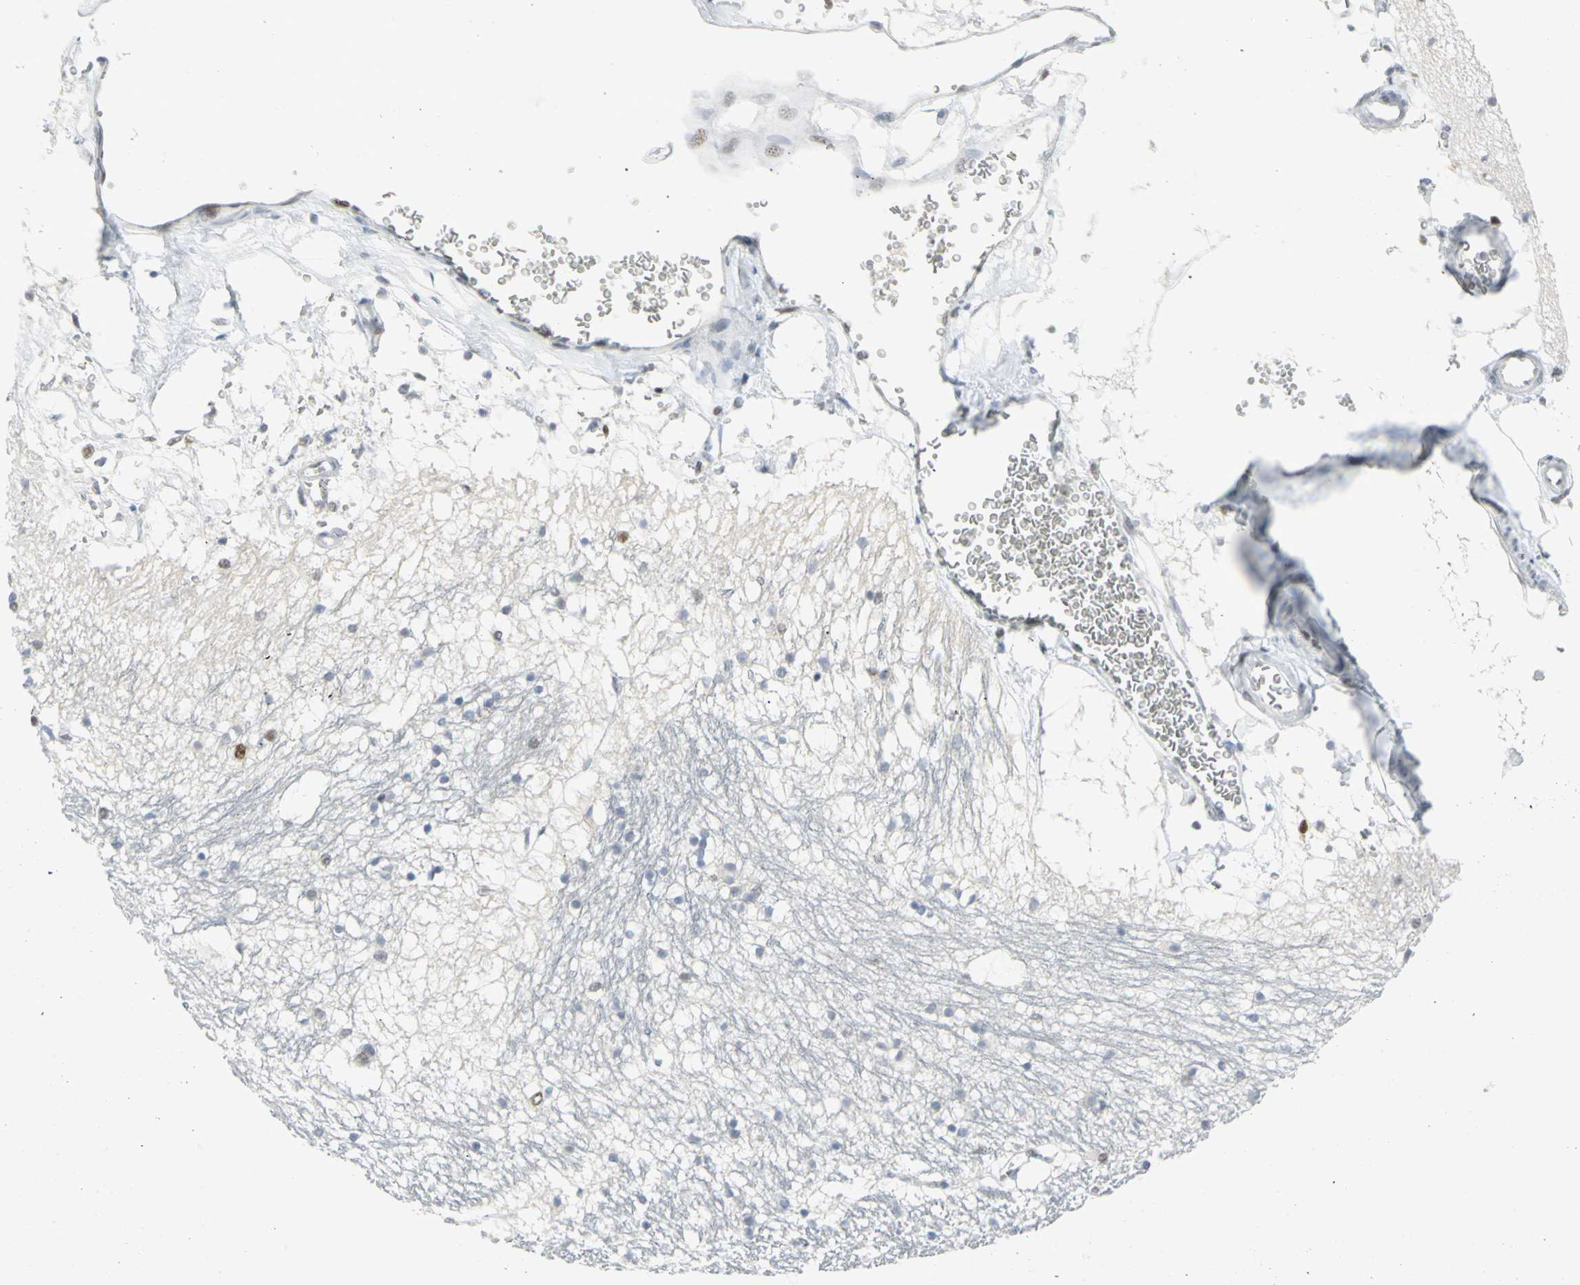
{"staining": {"intensity": "weak", "quantity": "<25%", "location": "nuclear"}, "tissue": "hippocampus", "cell_type": "Glial cells", "image_type": "normal", "snomed": [{"axis": "morphology", "description": "Normal tissue, NOS"}, {"axis": "topography", "description": "Hippocampus"}], "caption": "This is an immunohistochemistry (IHC) photomicrograph of unremarkable human hippocampus. There is no positivity in glial cells.", "gene": "RPA1", "patient": {"sex": "male", "age": 45}}